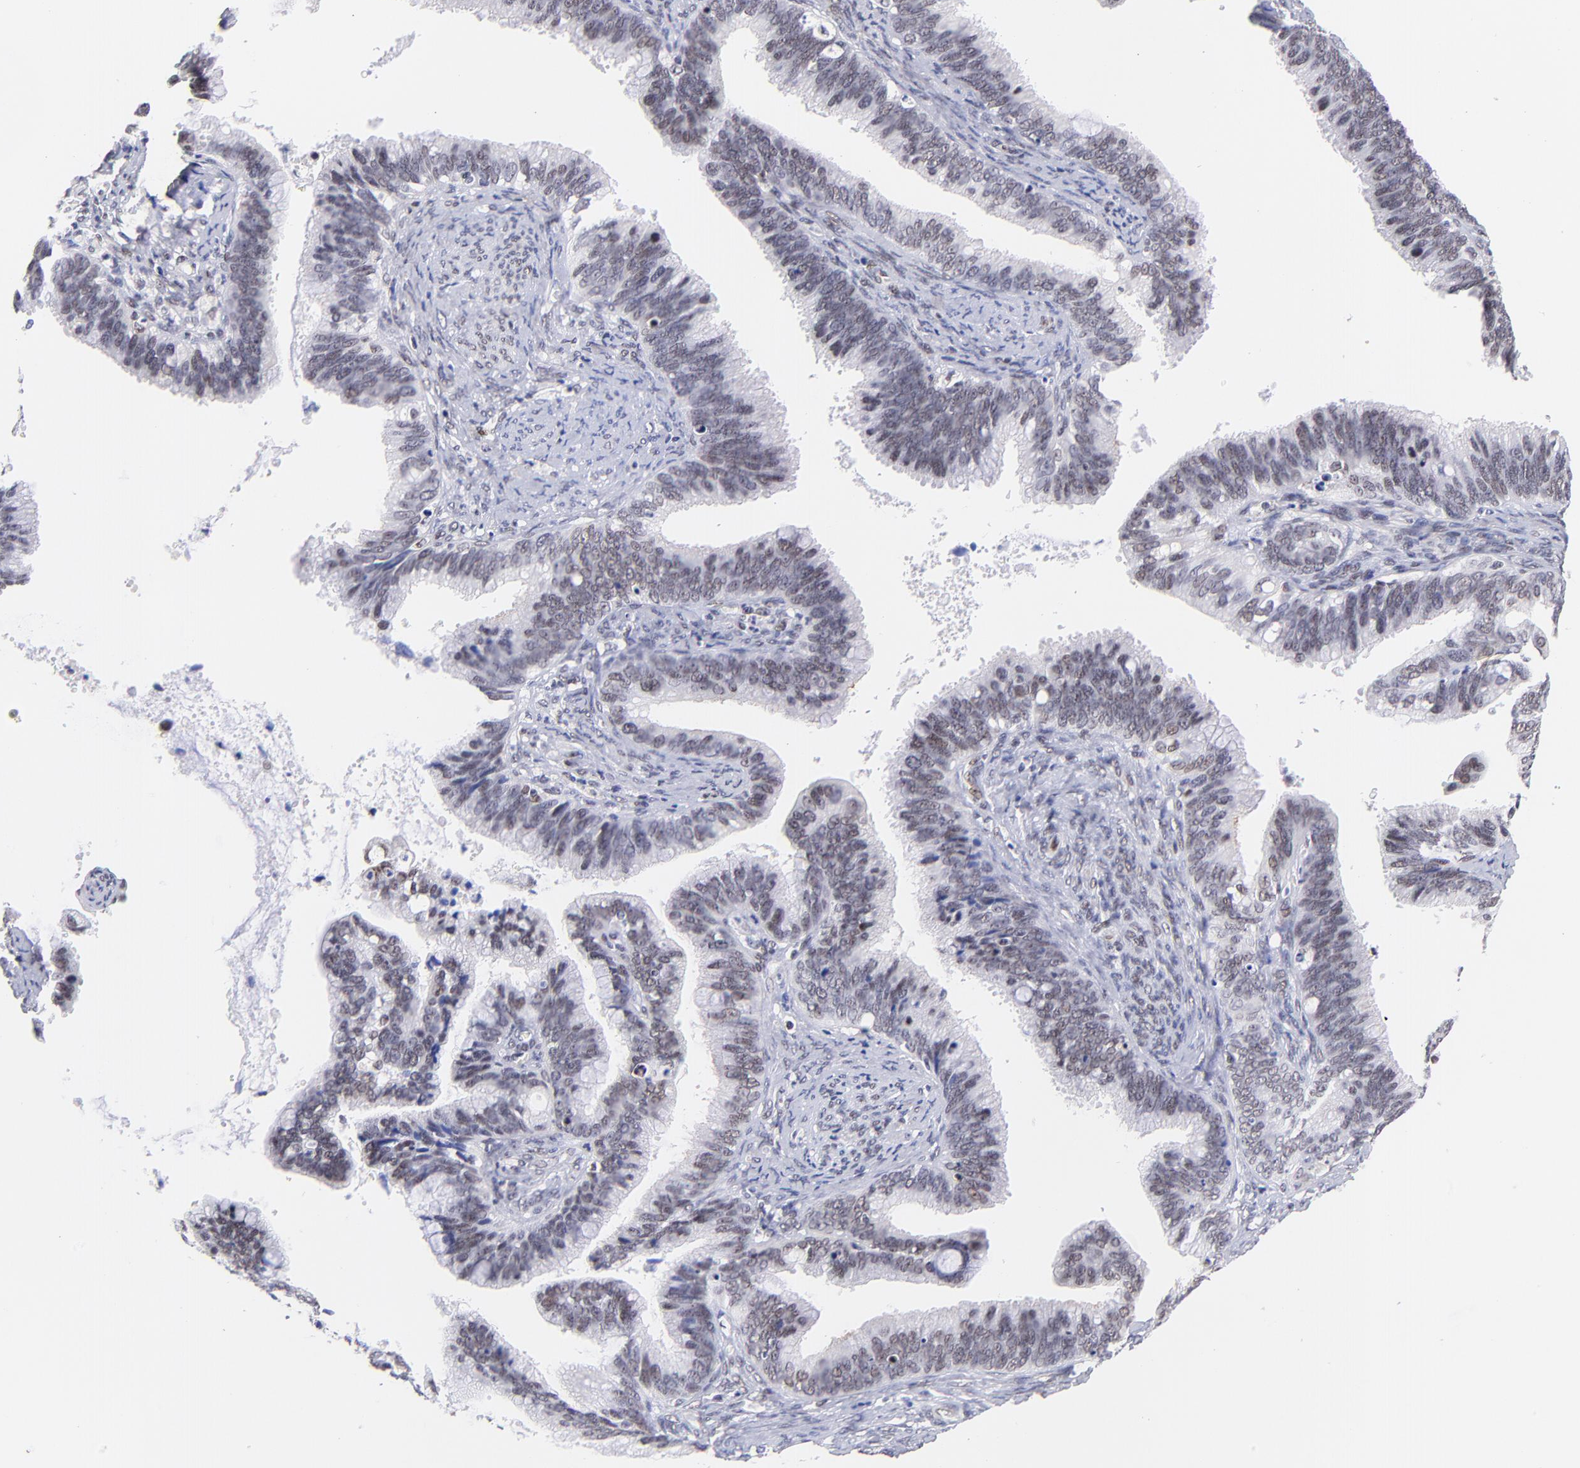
{"staining": {"intensity": "weak", "quantity": ">75%", "location": "nuclear"}, "tissue": "cervical cancer", "cell_type": "Tumor cells", "image_type": "cancer", "snomed": [{"axis": "morphology", "description": "Adenocarcinoma, NOS"}, {"axis": "topography", "description": "Cervix"}], "caption": "Immunohistochemistry (IHC) of human cervical cancer demonstrates low levels of weak nuclear positivity in approximately >75% of tumor cells. (DAB = brown stain, brightfield microscopy at high magnification).", "gene": "MIDEAS", "patient": {"sex": "female", "age": 47}}